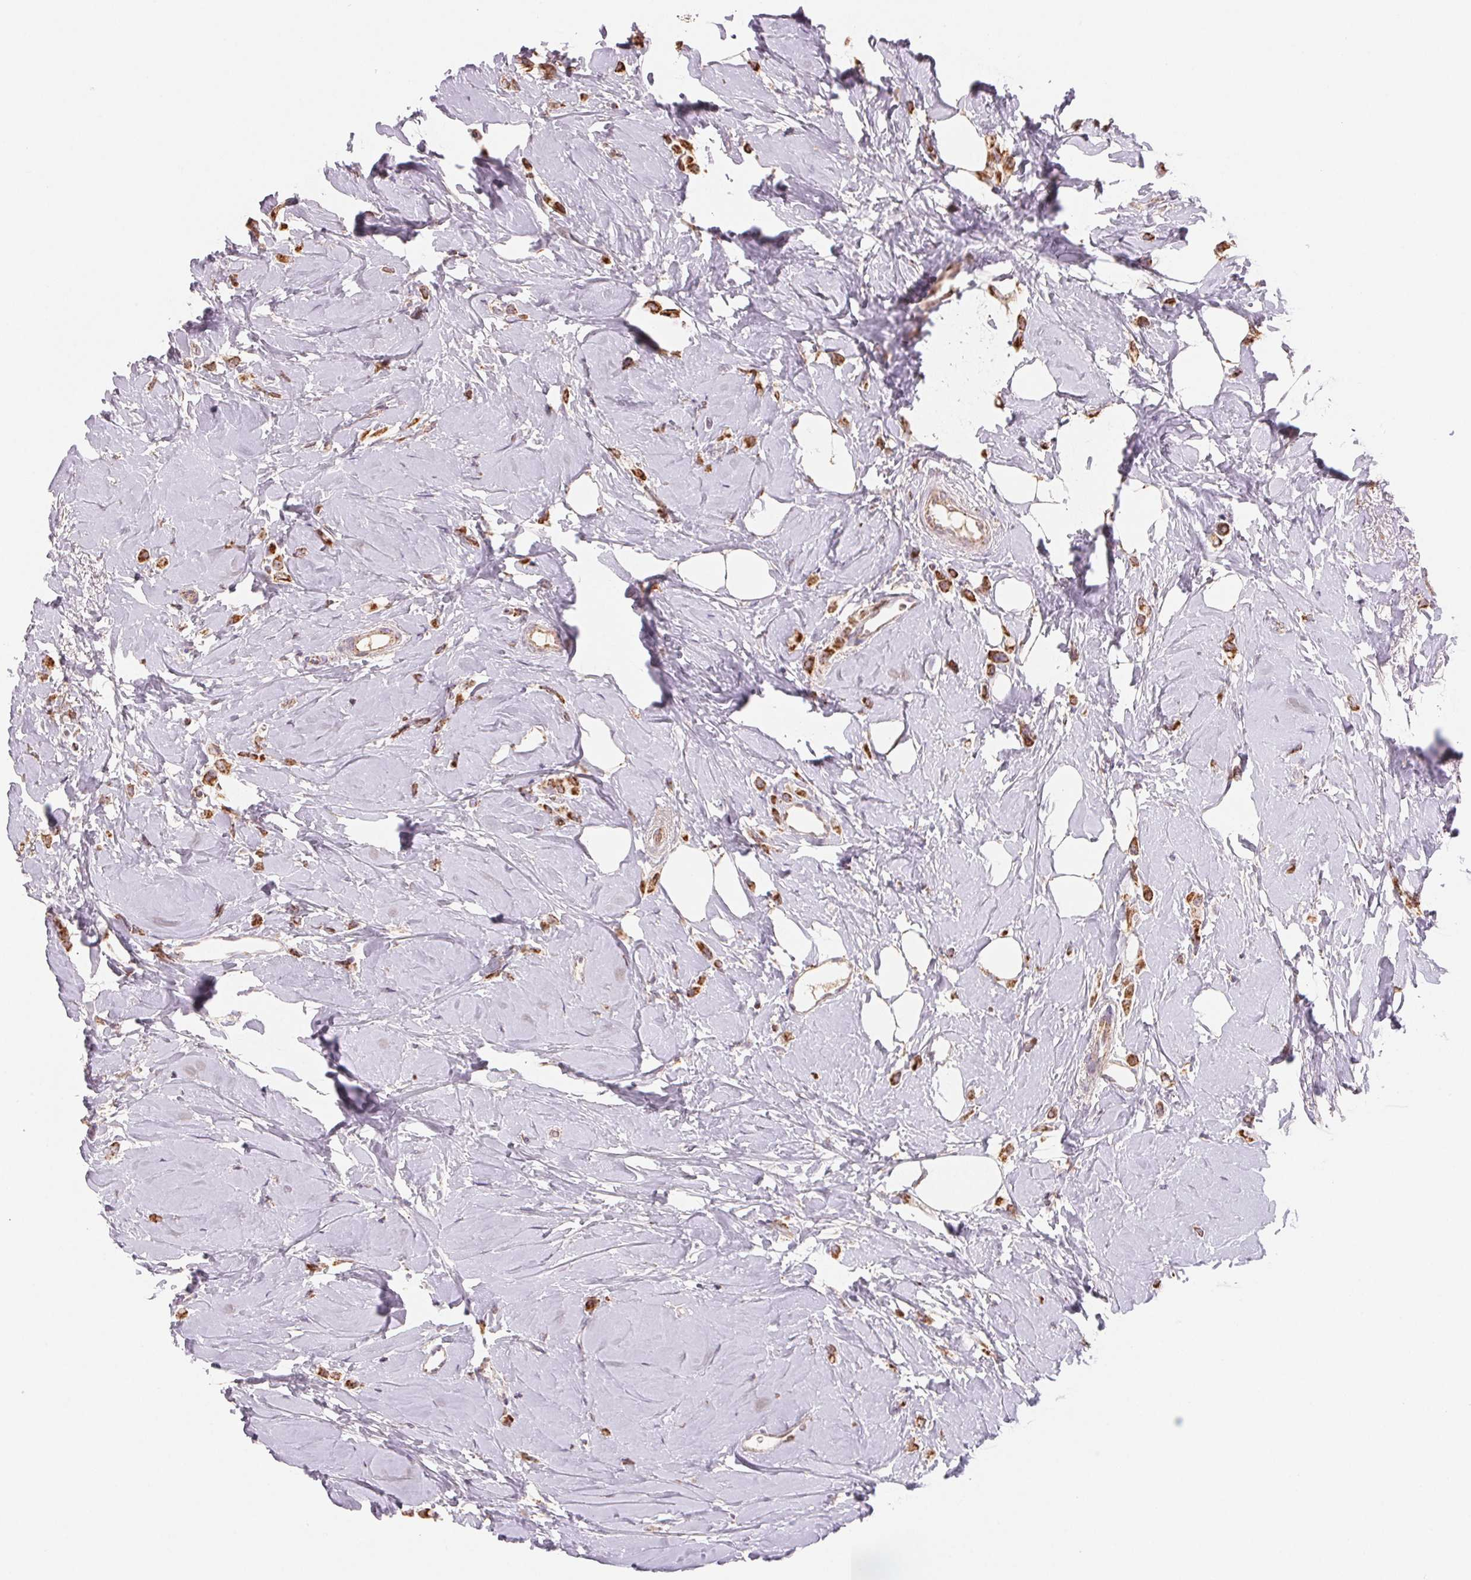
{"staining": {"intensity": "strong", "quantity": ">75%", "location": "cytoplasmic/membranous"}, "tissue": "breast cancer", "cell_type": "Tumor cells", "image_type": "cancer", "snomed": [{"axis": "morphology", "description": "Lobular carcinoma"}, {"axis": "topography", "description": "Breast"}], "caption": "Brown immunohistochemical staining in breast cancer displays strong cytoplasmic/membranous expression in approximately >75% of tumor cells. (brown staining indicates protein expression, while blue staining denotes nuclei).", "gene": "HINT2", "patient": {"sex": "female", "age": 66}}